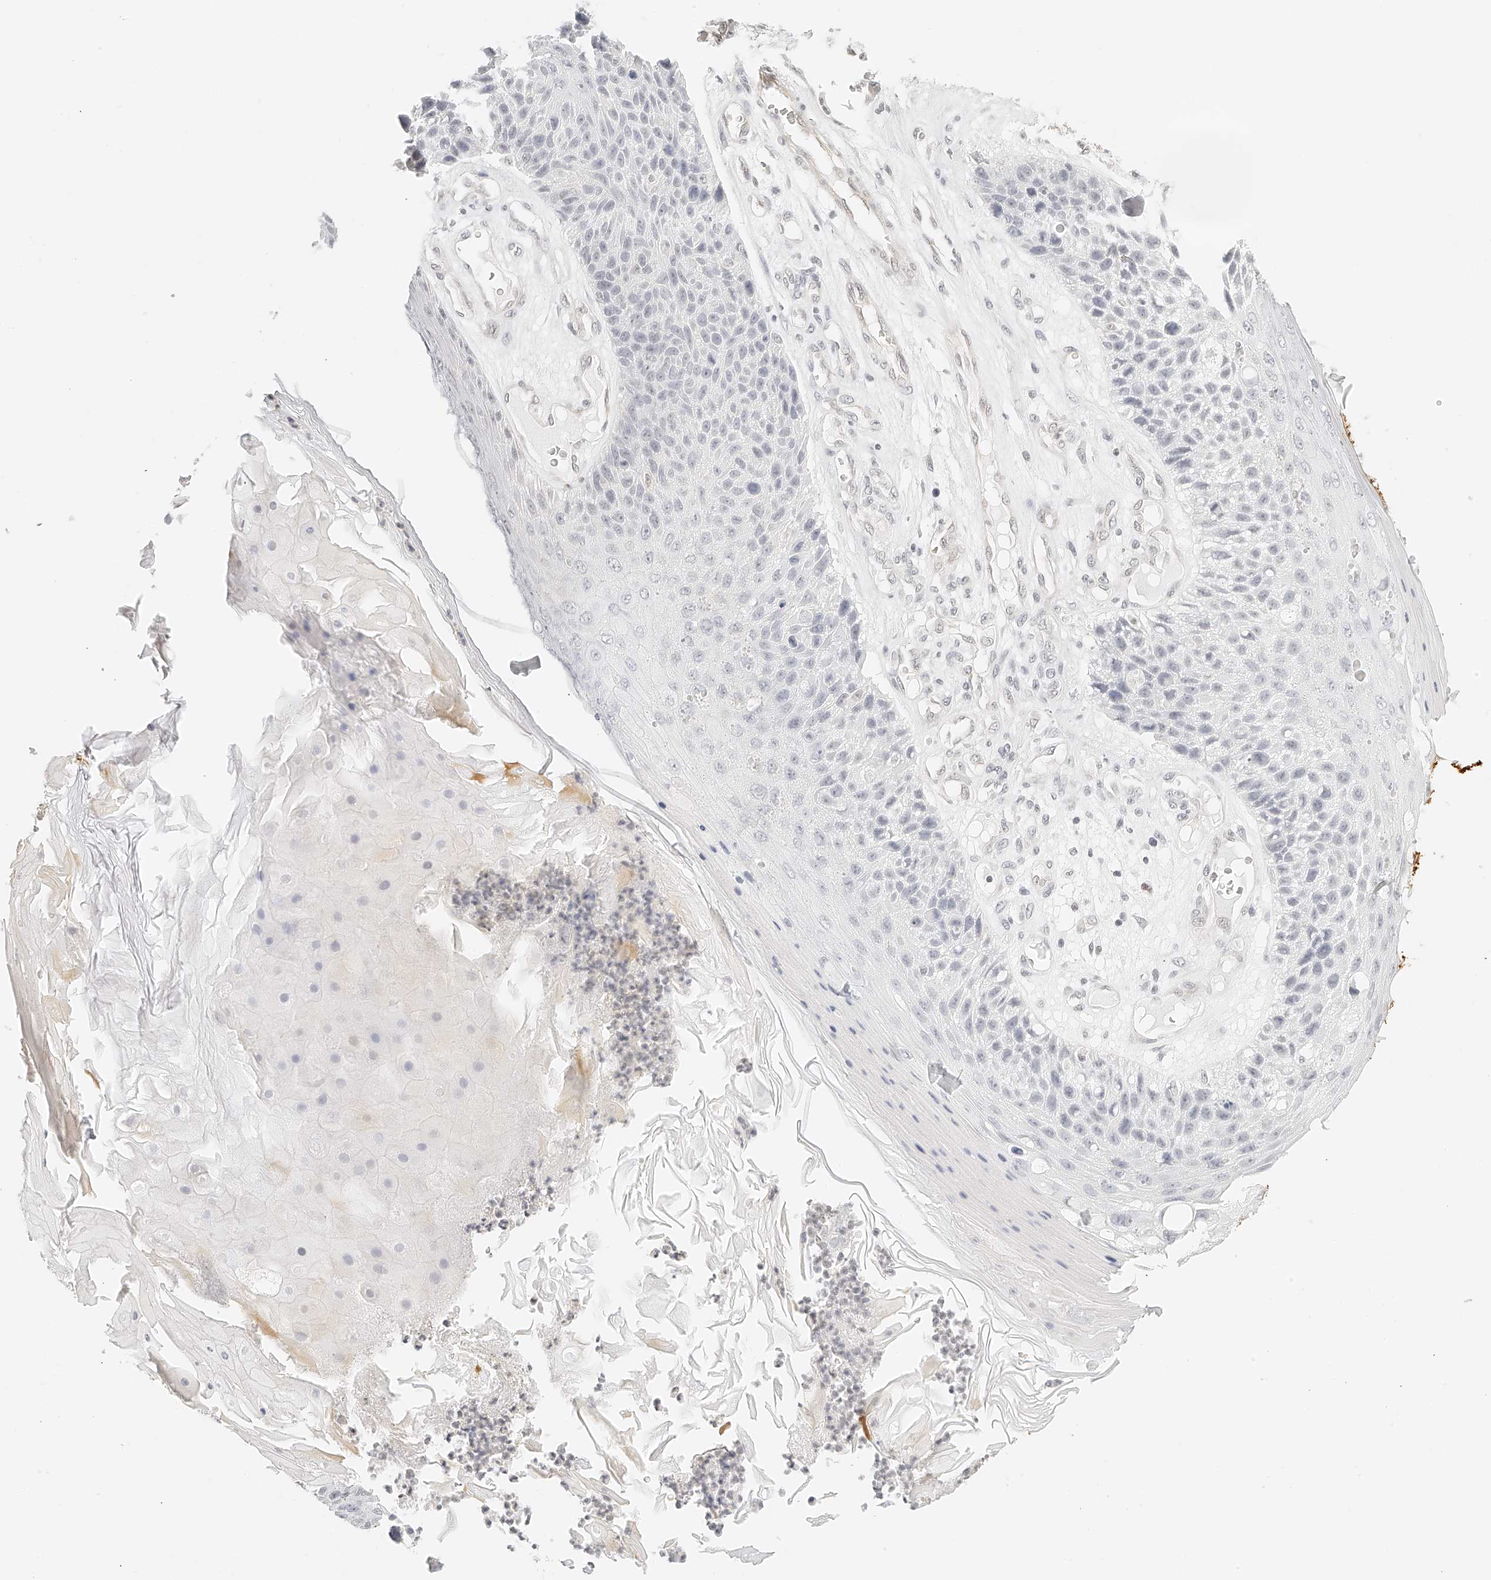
{"staining": {"intensity": "negative", "quantity": "none", "location": "none"}, "tissue": "skin cancer", "cell_type": "Tumor cells", "image_type": "cancer", "snomed": [{"axis": "morphology", "description": "Squamous cell carcinoma, NOS"}, {"axis": "topography", "description": "Skin"}], "caption": "Tumor cells are negative for protein expression in human skin squamous cell carcinoma. (Immunohistochemistry (ihc), brightfield microscopy, high magnification).", "gene": "ZFP69", "patient": {"sex": "female", "age": 88}}